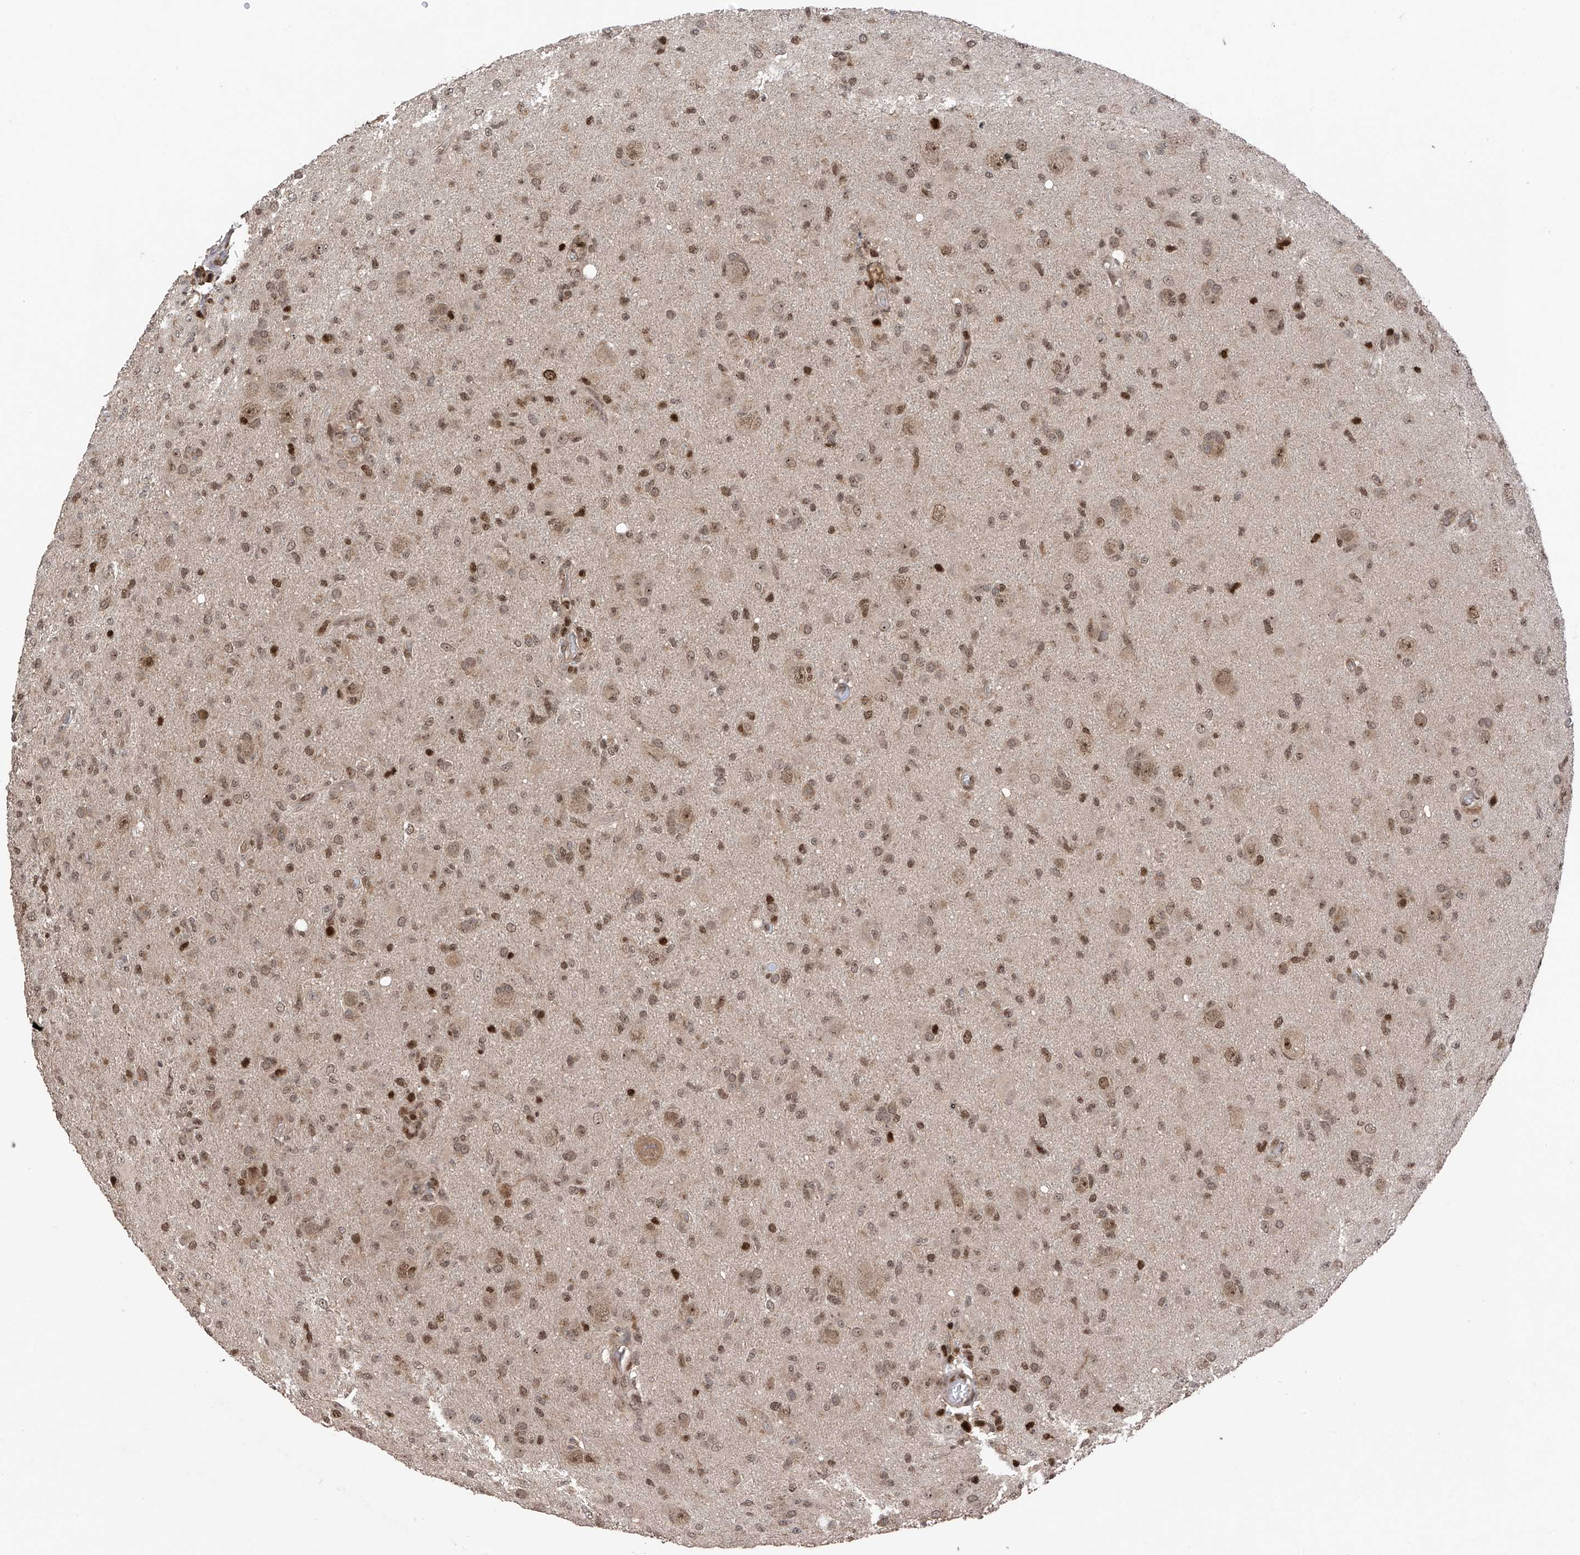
{"staining": {"intensity": "moderate", "quantity": ">75%", "location": "nuclear"}, "tissue": "glioma", "cell_type": "Tumor cells", "image_type": "cancer", "snomed": [{"axis": "morphology", "description": "Glioma, malignant, High grade"}, {"axis": "topography", "description": "Brain"}], "caption": "Glioma tissue shows moderate nuclear expression in about >75% of tumor cells", "gene": "DNAJC9", "patient": {"sex": "female", "age": 57}}